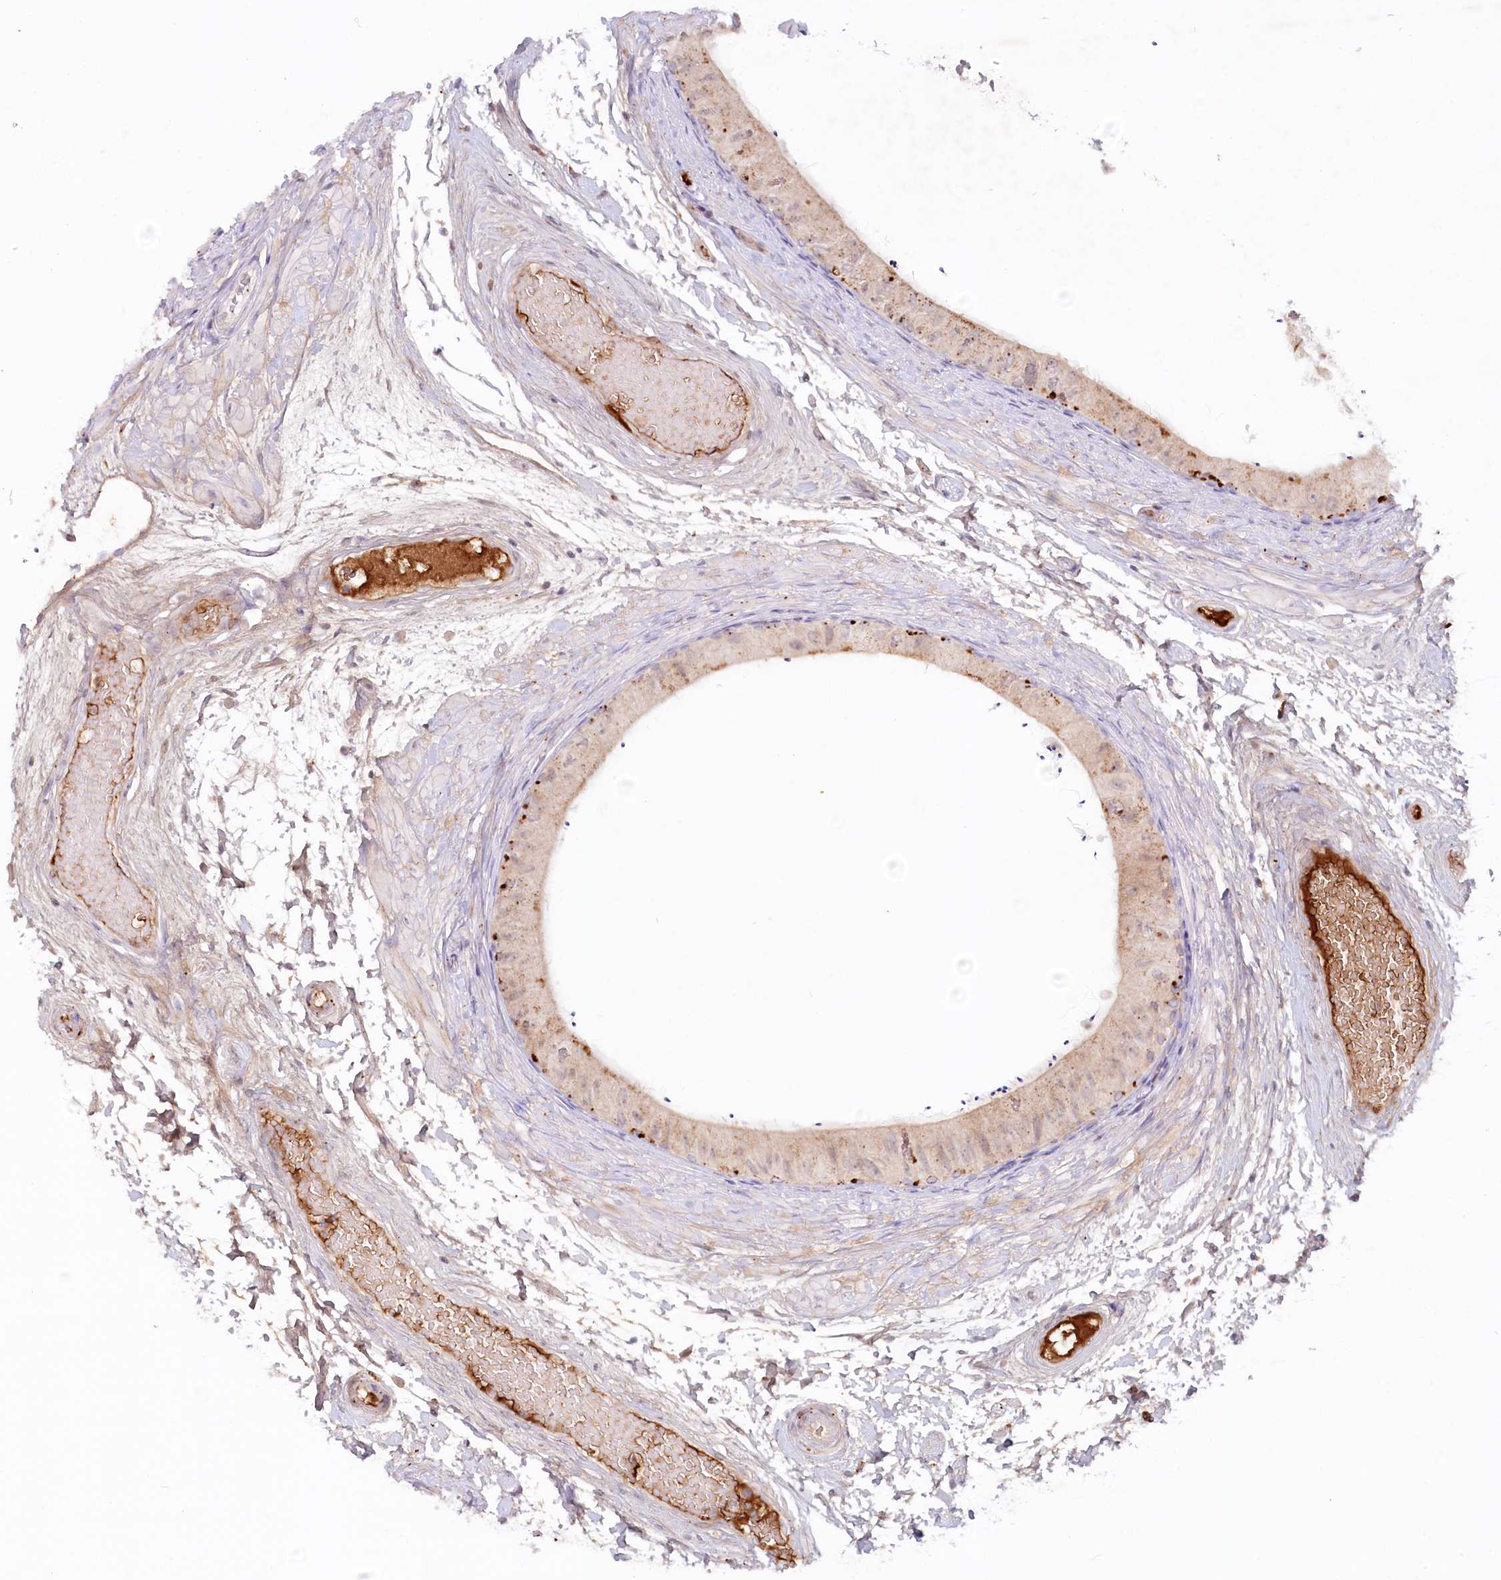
{"staining": {"intensity": "strong", "quantity": "25%-75%", "location": "cytoplasmic/membranous"}, "tissue": "epididymis", "cell_type": "Glandular cells", "image_type": "normal", "snomed": [{"axis": "morphology", "description": "Normal tissue, NOS"}, {"axis": "topography", "description": "Epididymis"}], "caption": "IHC (DAB (3,3'-diaminobenzidine)) staining of normal epididymis demonstrates strong cytoplasmic/membranous protein staining in about 25%-75% of glandular cells.", "gene": "PSAPL1", "patient": {"sex": "male", "age": 50}}